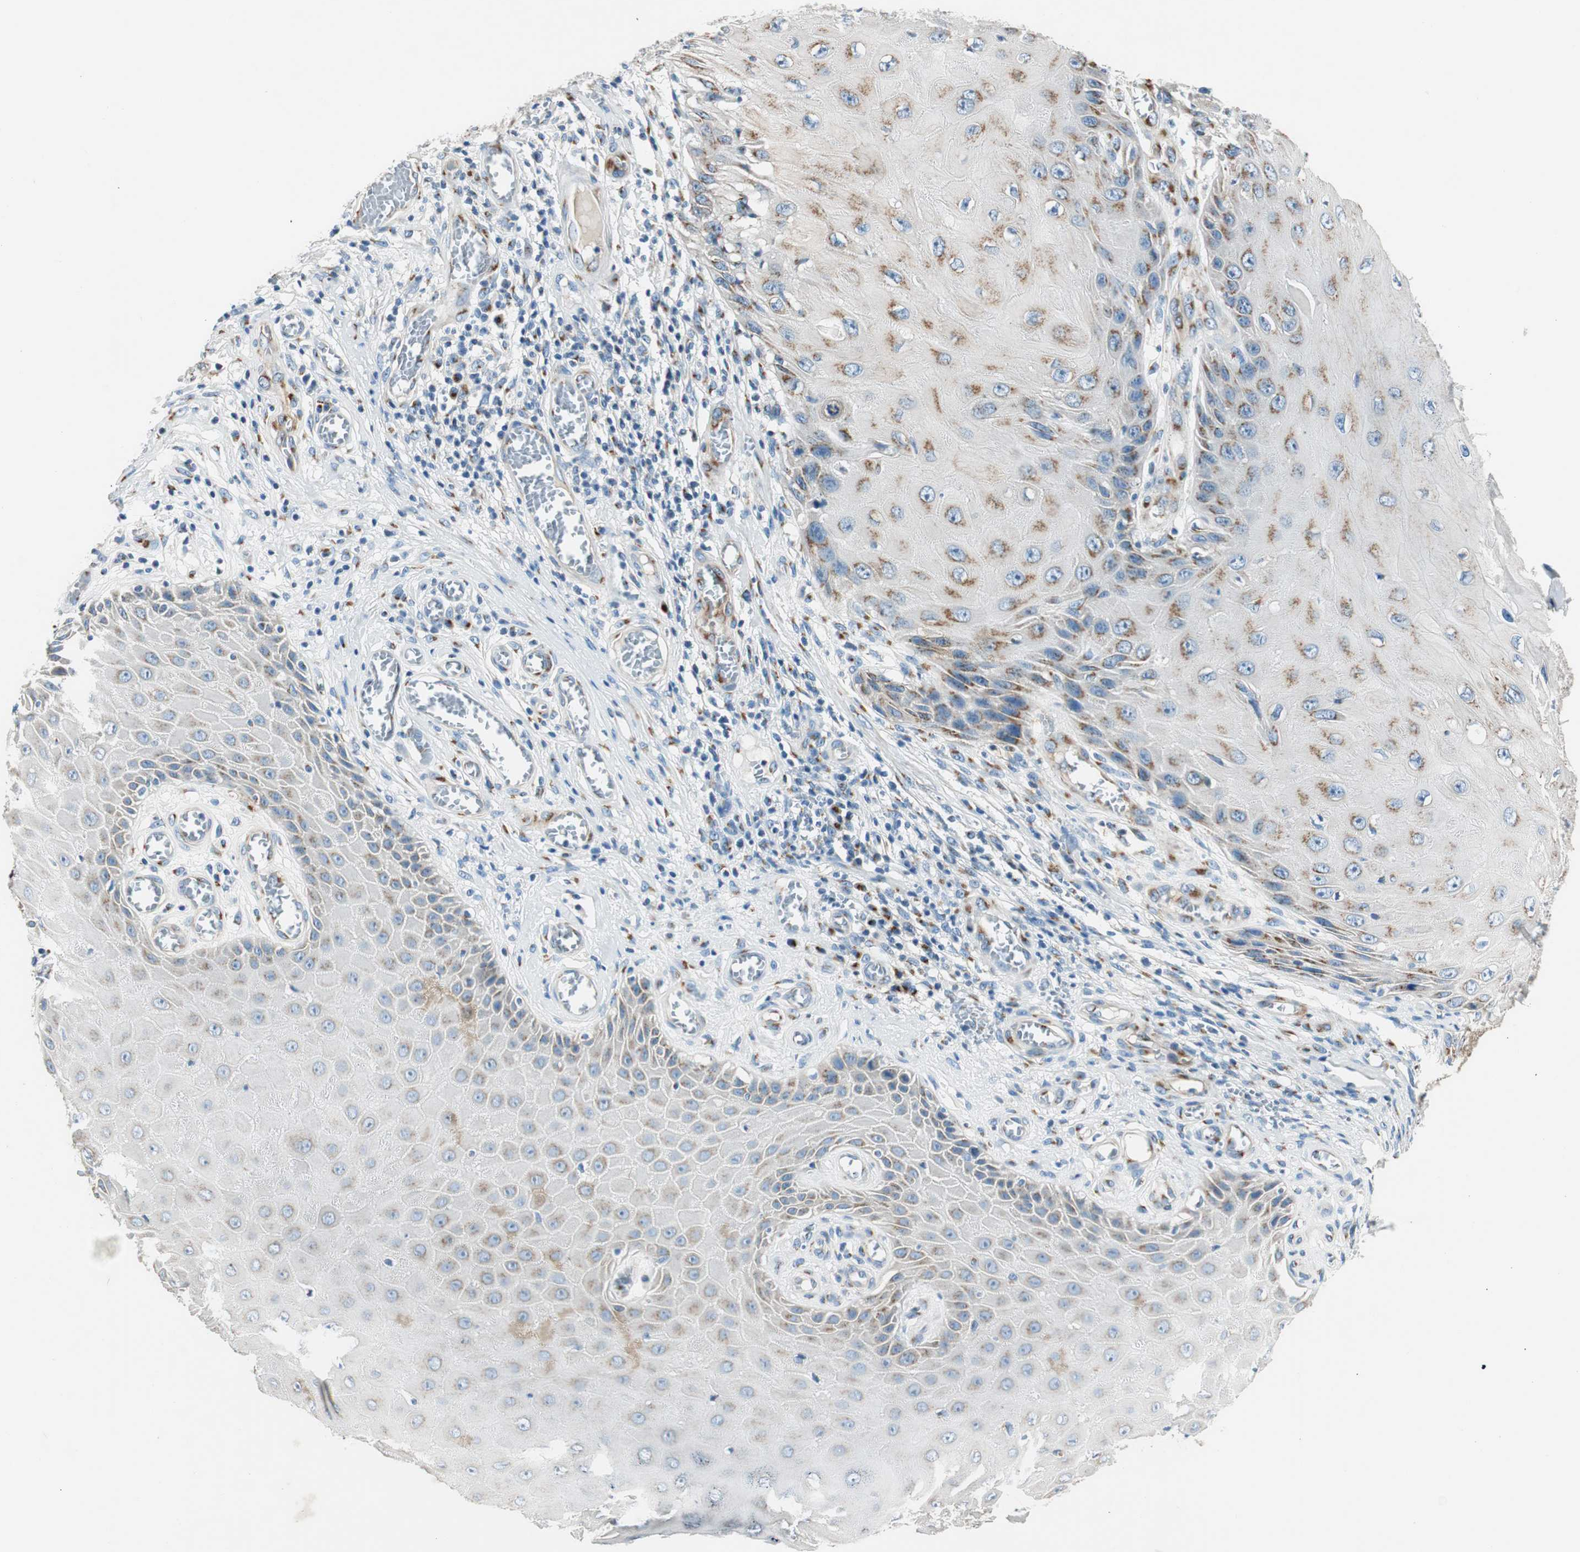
{"staining": {"intensity": "moderate", "quantity": "25%-75%", "location": "cytoplasmic/membranous"}, "tissue": "skin cancer", "cell_type": "Tumor cells", "image_type": "cancer", "snomed": [{"axis": "morphology", "description": "Squamous cell carcinoma, NOS"}, {"axis": "topography", "description": "Skin"}], "caption": "Tumor cells display moderate cytoplasmic/membranous staining in approximately 25%-75% of cells in skin cancer. The staining was performed using DAB, with brown indicating positive protein expression. Nuclei are stained blue with hematoxylin.", "gene": "TMF1", "patient": {"sex": "female", "age": 73}}